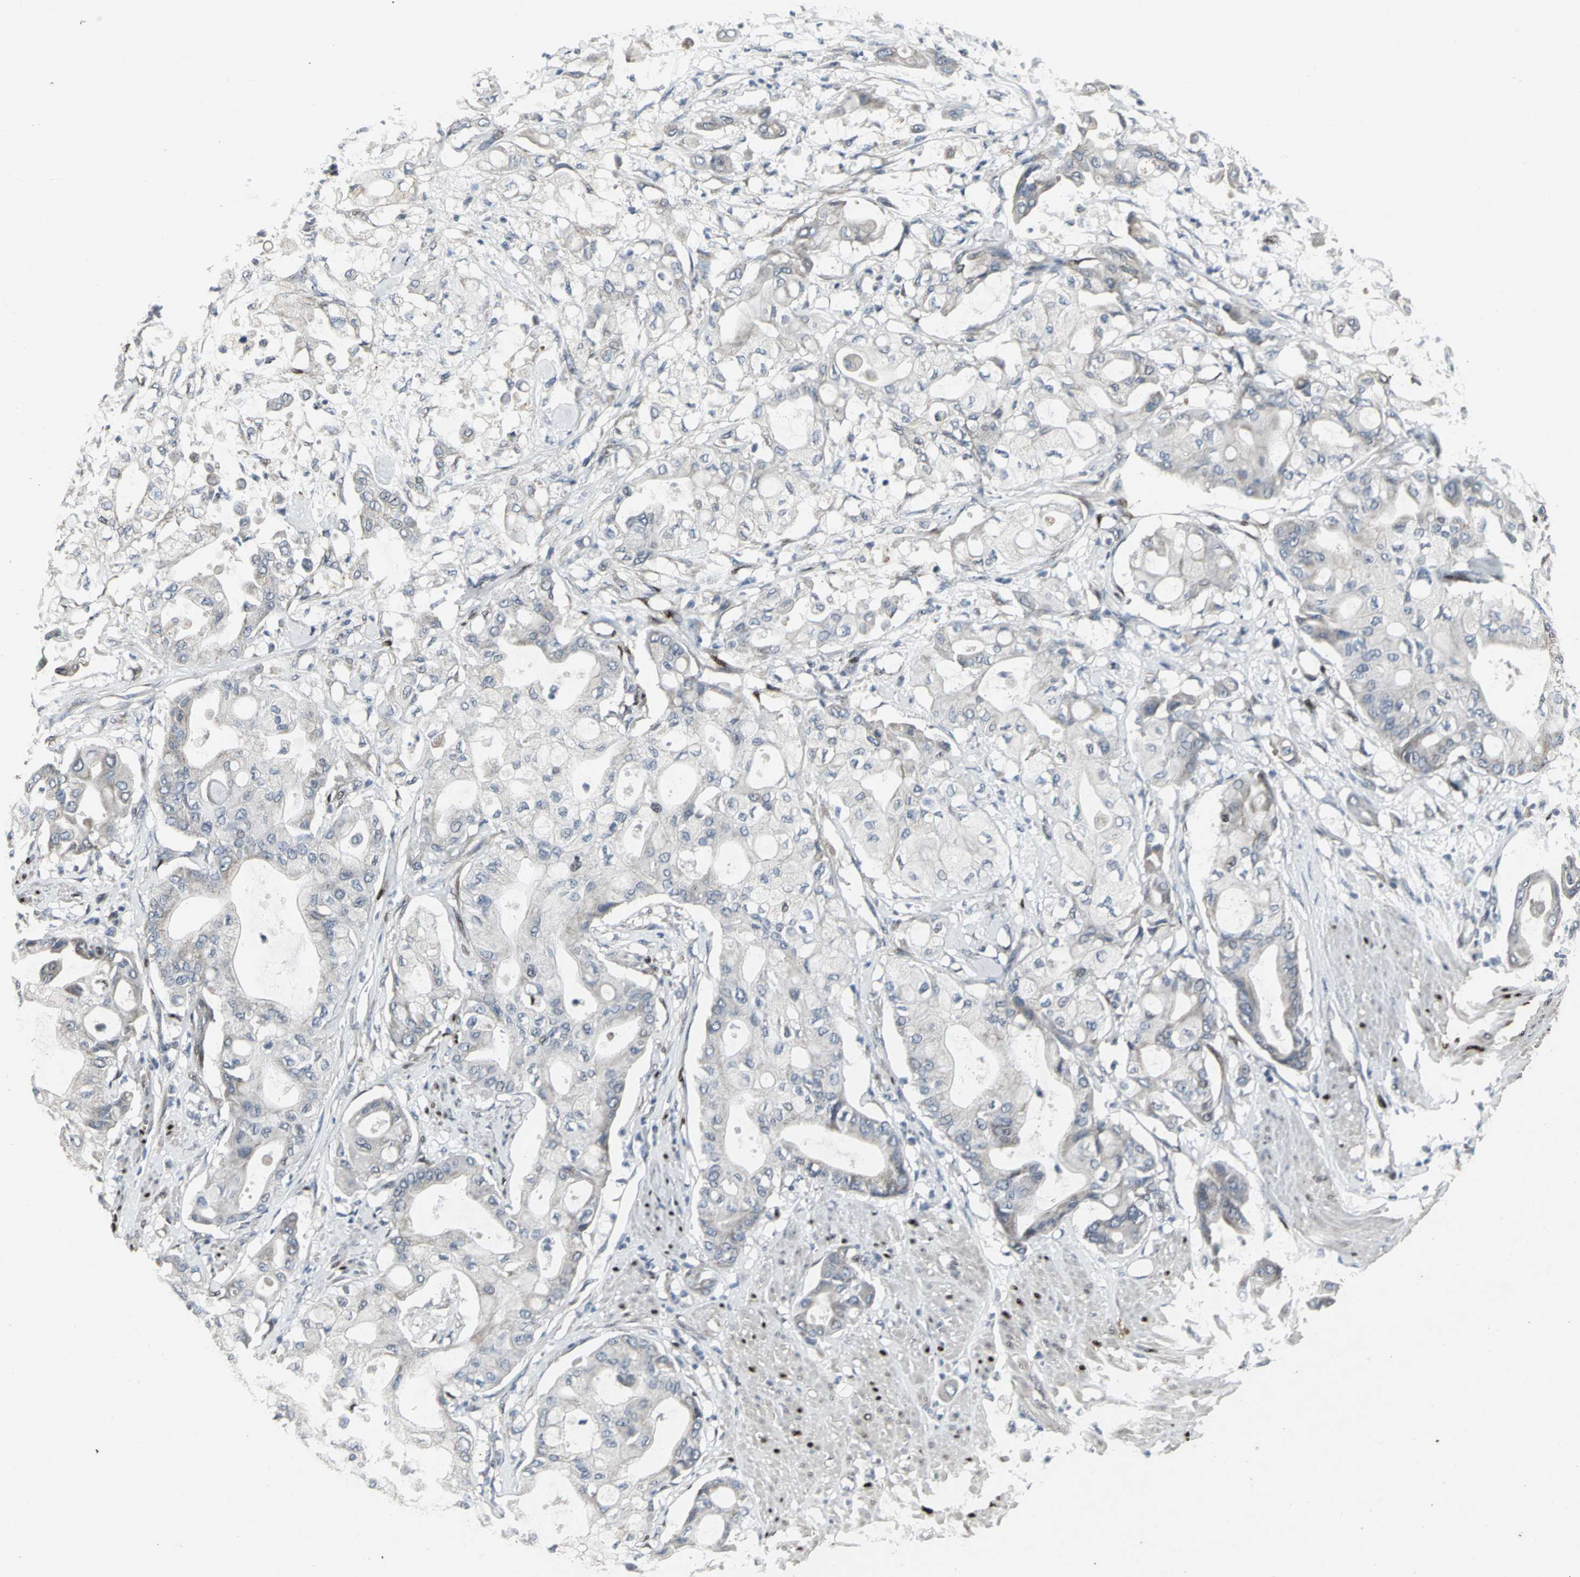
{"staining": {"intensity": "weak", "quantity": "<25%", "location": "cytoplasmic/membranous"}, "tissue": "pancreatic cancer", "cell_type": "Tumor cells", "image_type": "cancer", "snomed": [{"axis": "morphology", "description": "Adenocarcinoma, NOS"}, {"axis": "morphology", "description": "Adenocarcinoma, metastatic, NOS"}, {"axis": "topography", "description": "Lymph node"}, {"axis": "topography", "description": "Pancreas"}, {"axis": "topography", "description": "Duodenum"}], "caption": "Human pancreatic adenocarcinoma stained for a protein using immunohistochemistry reveals no expression in tumor cells.", "gene": "SRF", "patient": {"sex": "female", "age": 64}}